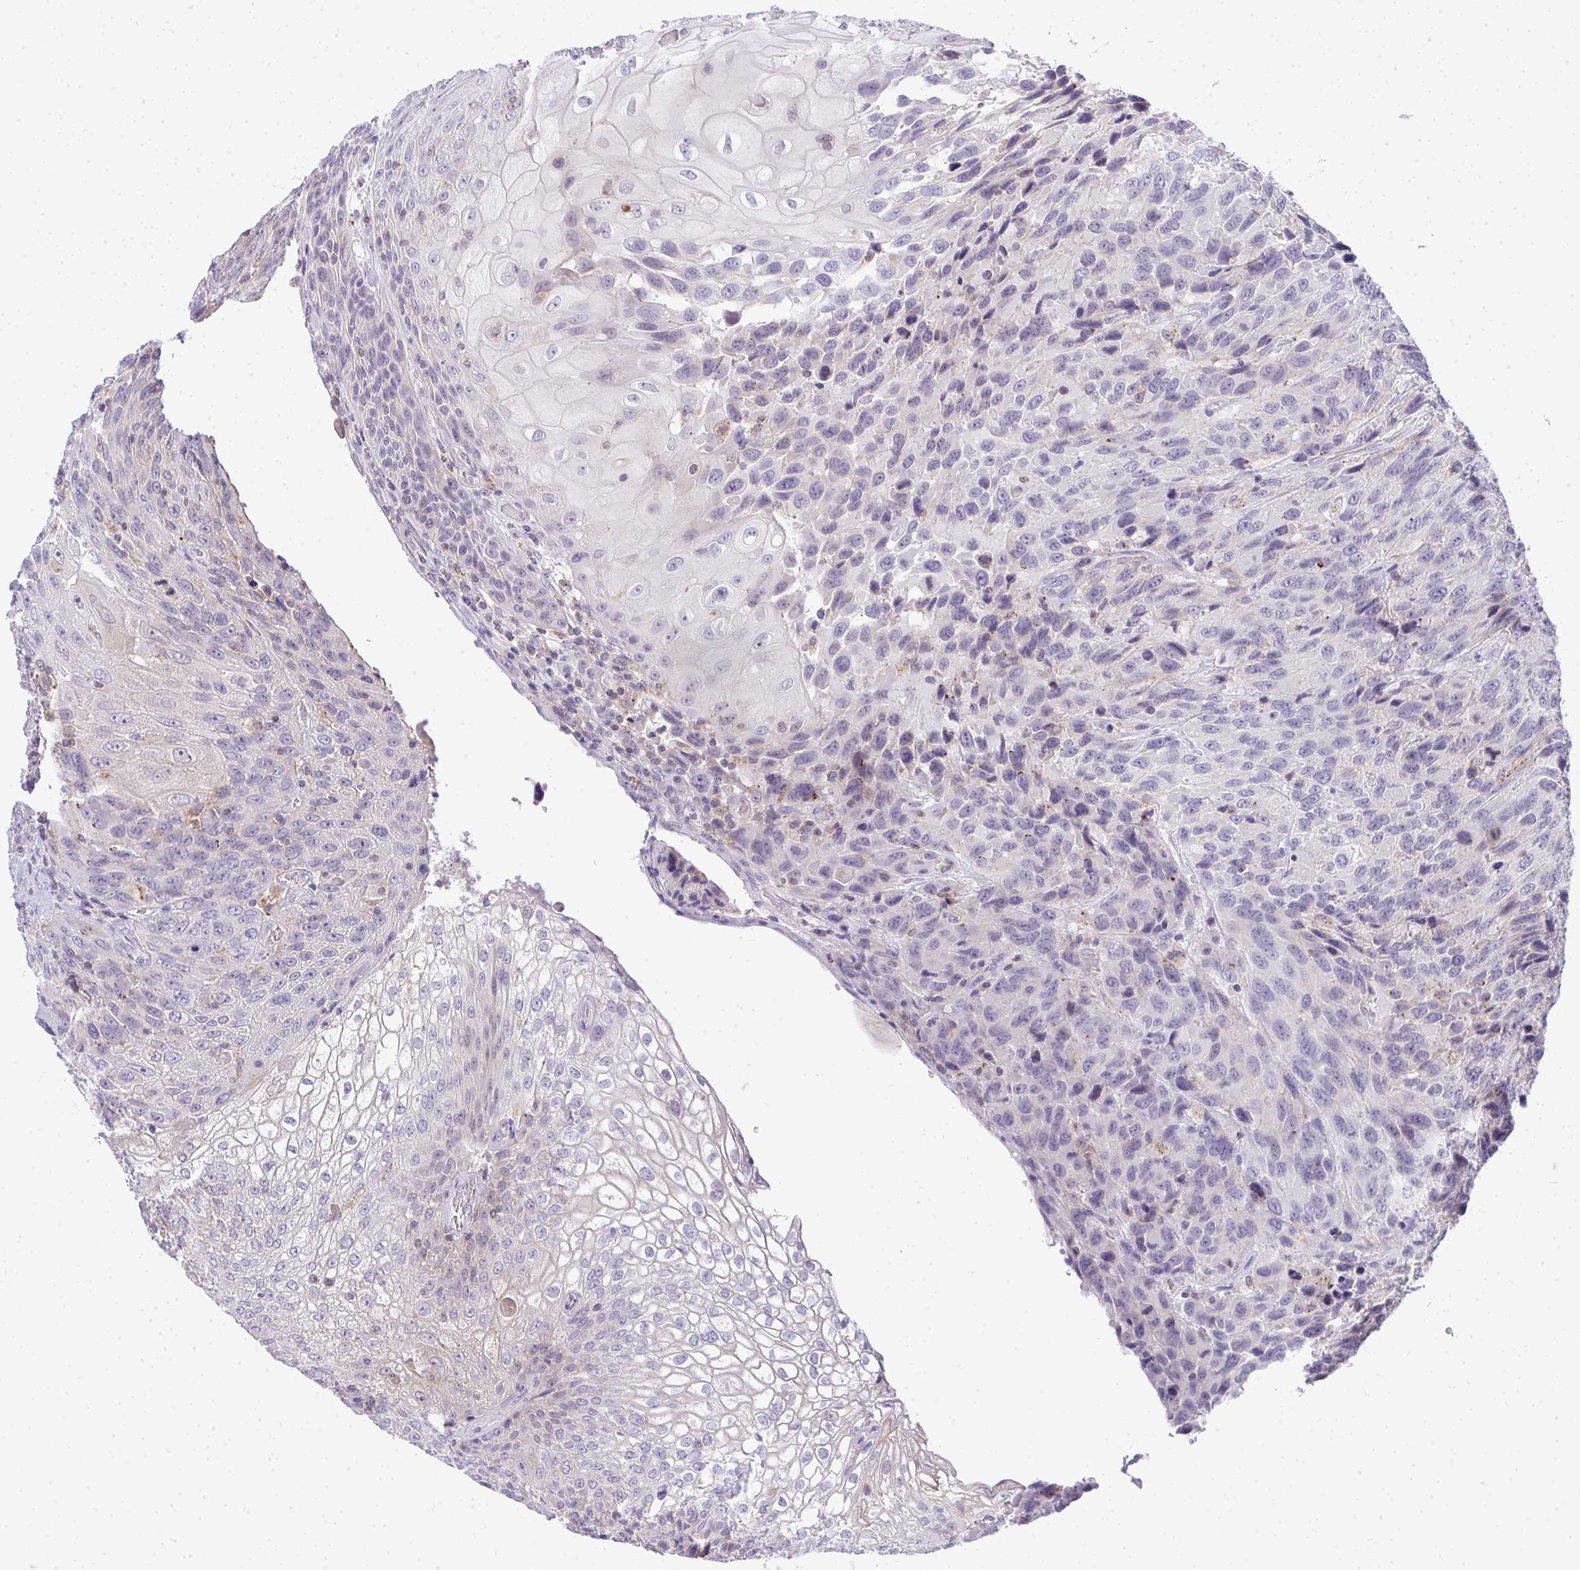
{"staining": {"intensity": "weak", "quantity": "<25%", "location": "cytoplasmic/membranous"}, "tissue": "urothelial cancer", "cell_type": "Tumor cells", "image_type": "cancer", "snomed": [{"axis": "morphology", "description": "Urothelial carcinoma, High grade"}, {"axis": "topography", "description": "Urinary bladder"}], "caption": "DAB immunohistochemical staining of high-grade urothelial carcinoma shows no significant expression in tumor cells.", "gene": "VPS4B", "patient": {"sex": "female", "age": 70}}